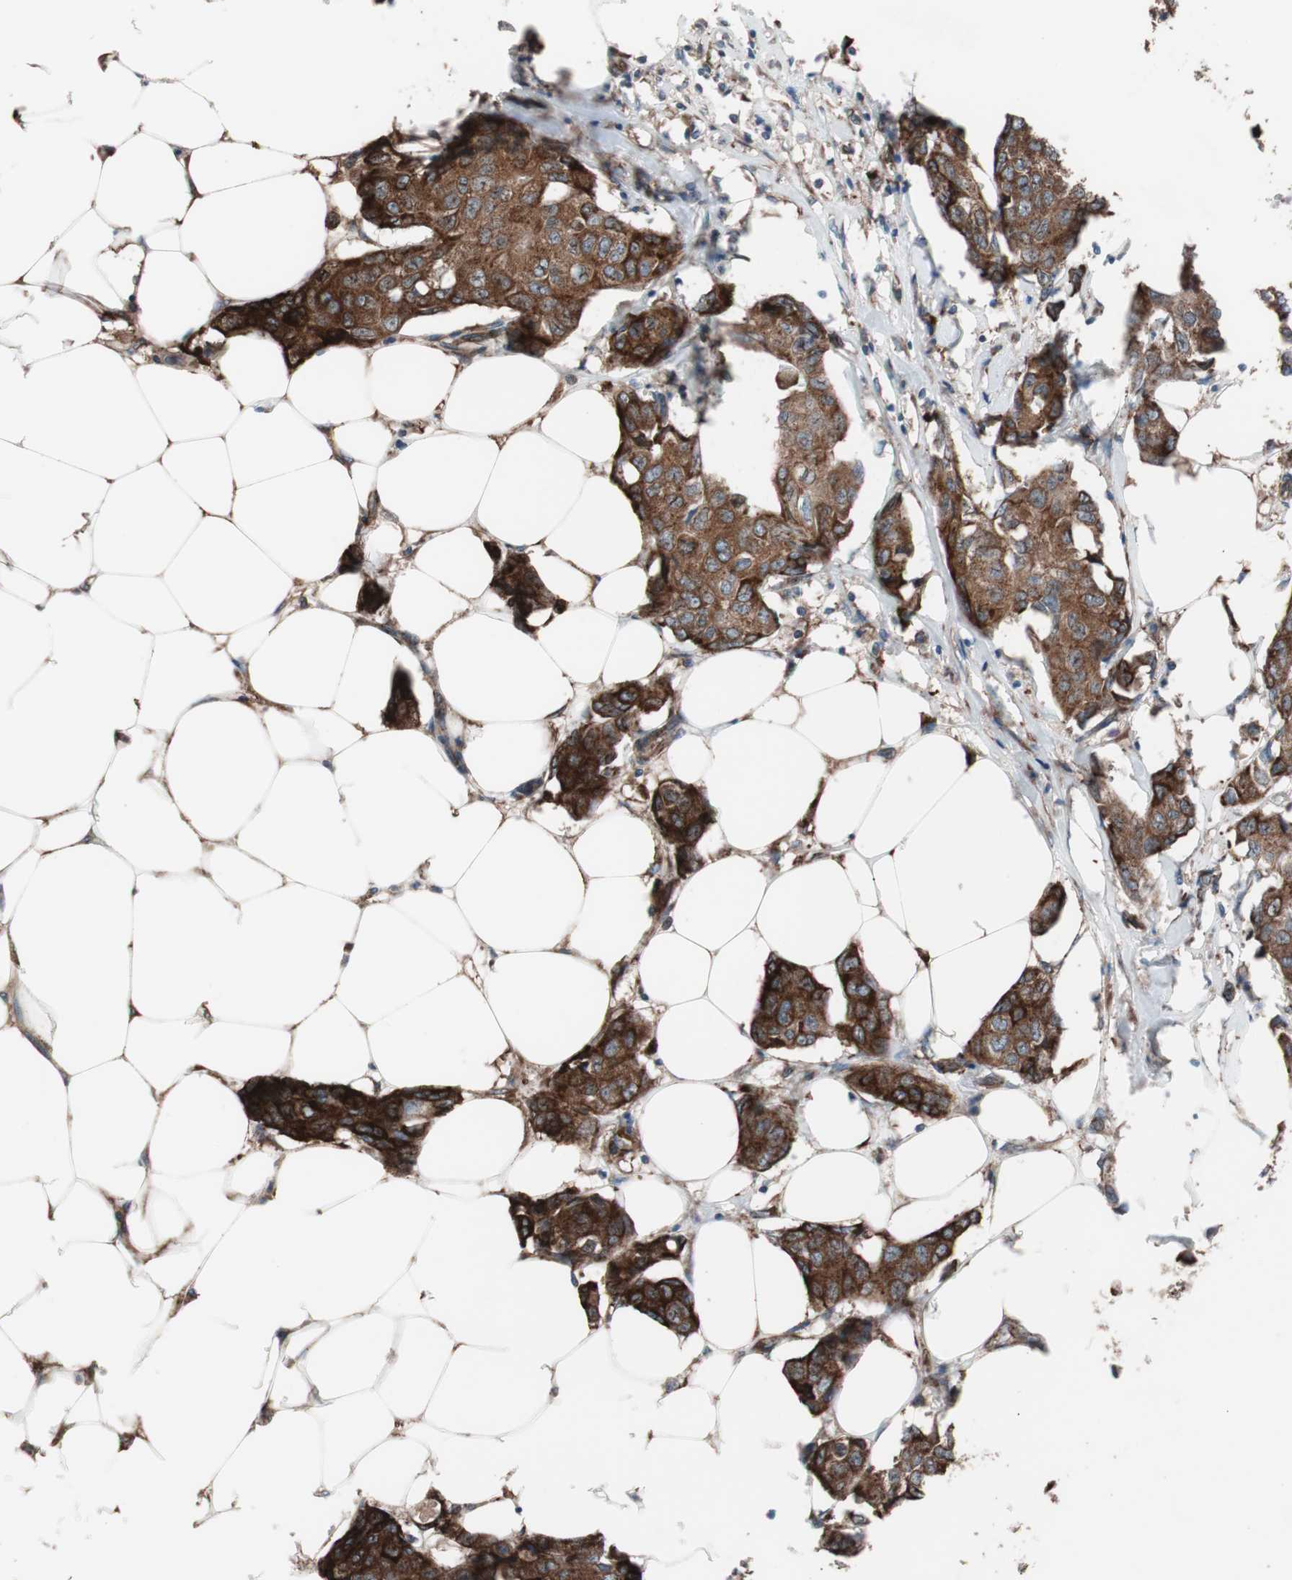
{"staining": {"intensity": "strong", "quantity": ">75%", "location": "cytoplasmic/membranous"}, "tissue": "breast cancer", "cell_type": "Tumor cells", "image_type": "cancer", "snomed": [{"axis": "morphology", "description": "Duct carcinoma"}, {"axis": "topography", "description": "Breast"}], "caption": "Immunohistochemical staining of human breast infiltrating ductal carcinoma exhibits high levels of strong cytoplasmic/membranous protein positivity in approximately >75% of tumor cells.", "gene": "SEC31A", "patient": {"sex": "female", "age": 80}}